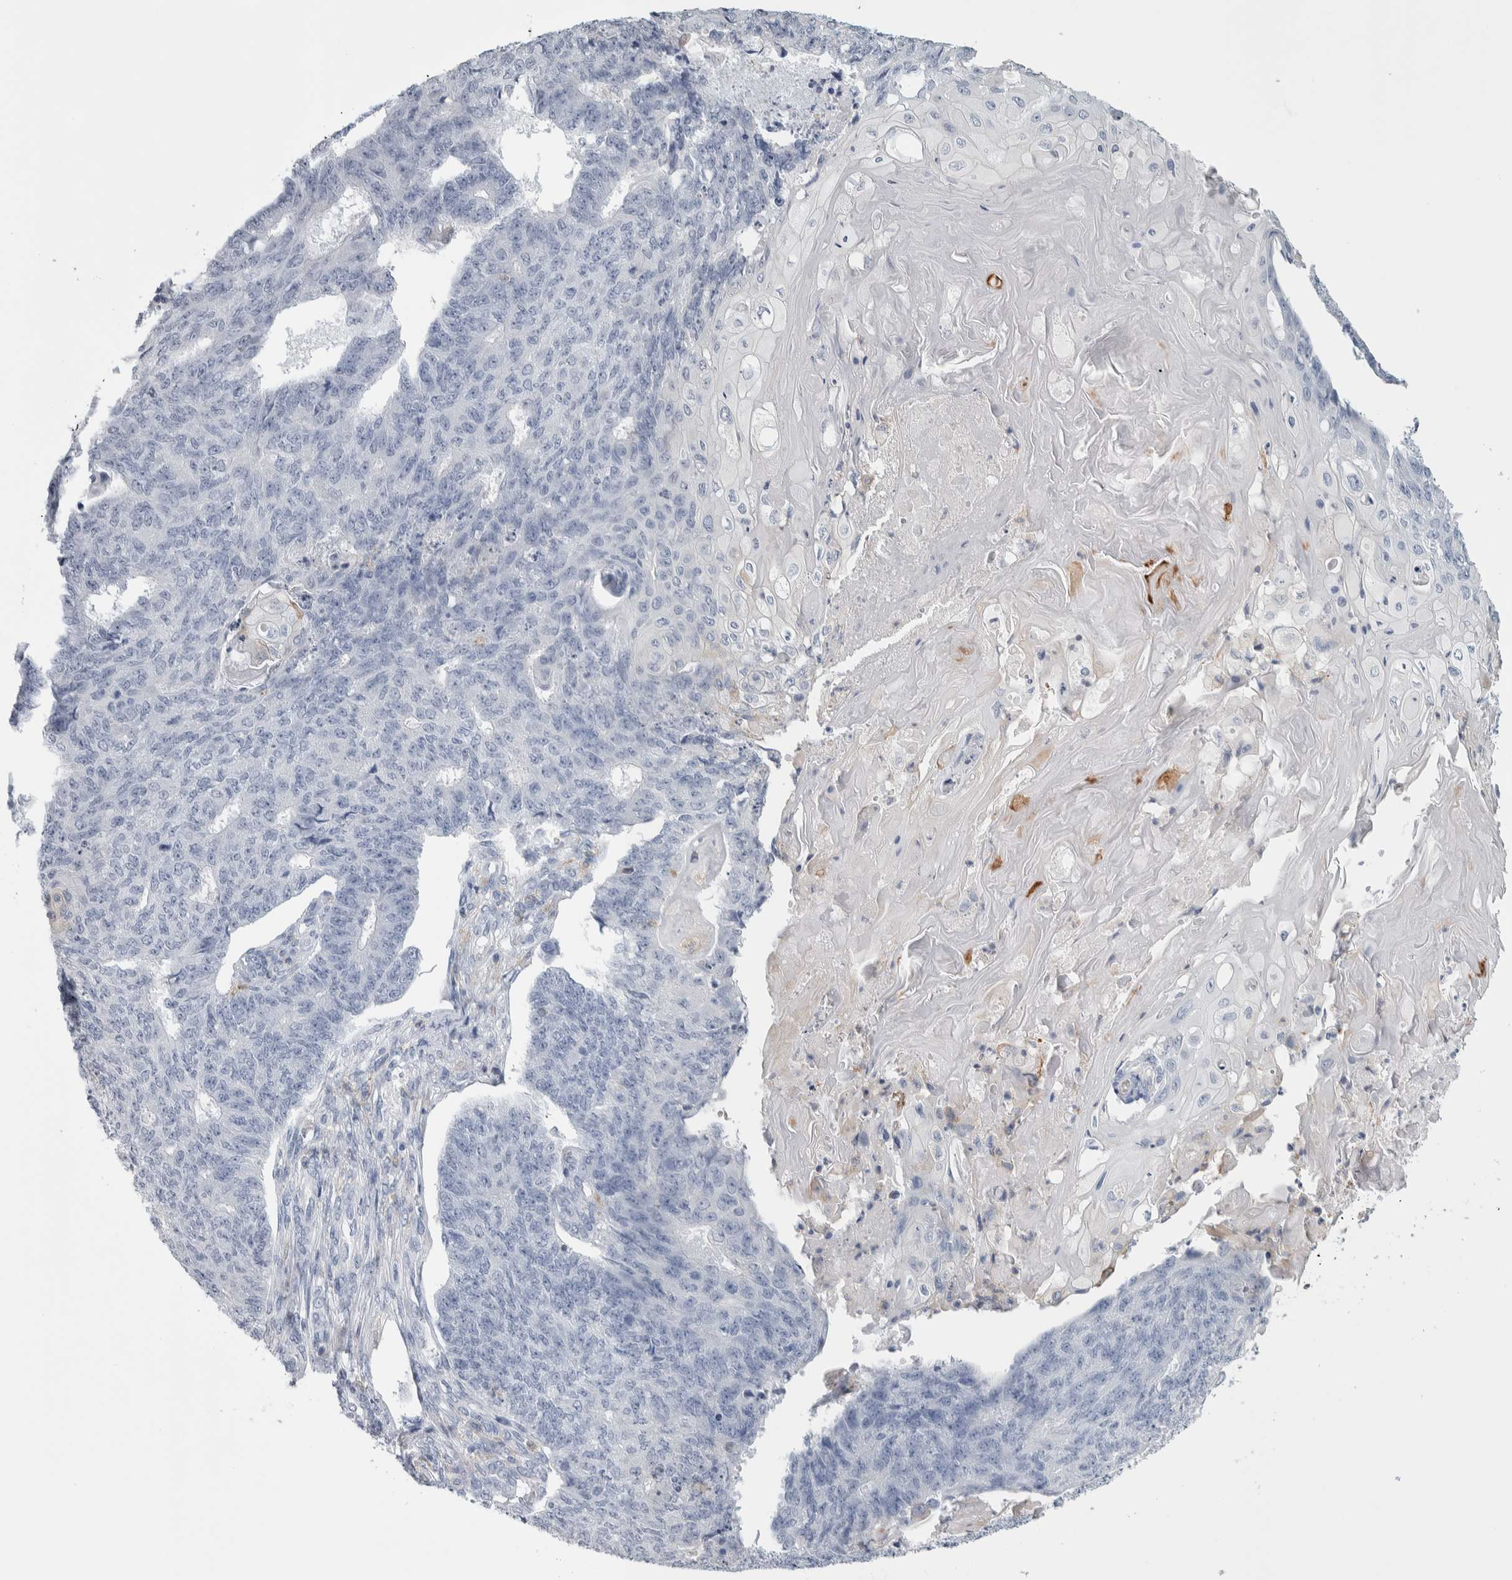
{"staining": {"intensity": "negative", "quantity": "none", "location": "none"}, "tissue": "endometrial cancer", "cell_type": "Tumor cells", "image_type": "cancer", "snomed": [{"axis": "morphology", "description": "Adenocarcinoma, NOS"}, {"axis": "topography", "description": "Endometrium"}], "caption": "This is an IHC image of adenocarcinoma (endometrial). There is no expression in tumor cells.", "gene": "SKAP2", "patient": {"sex": "female", "age": 32}}